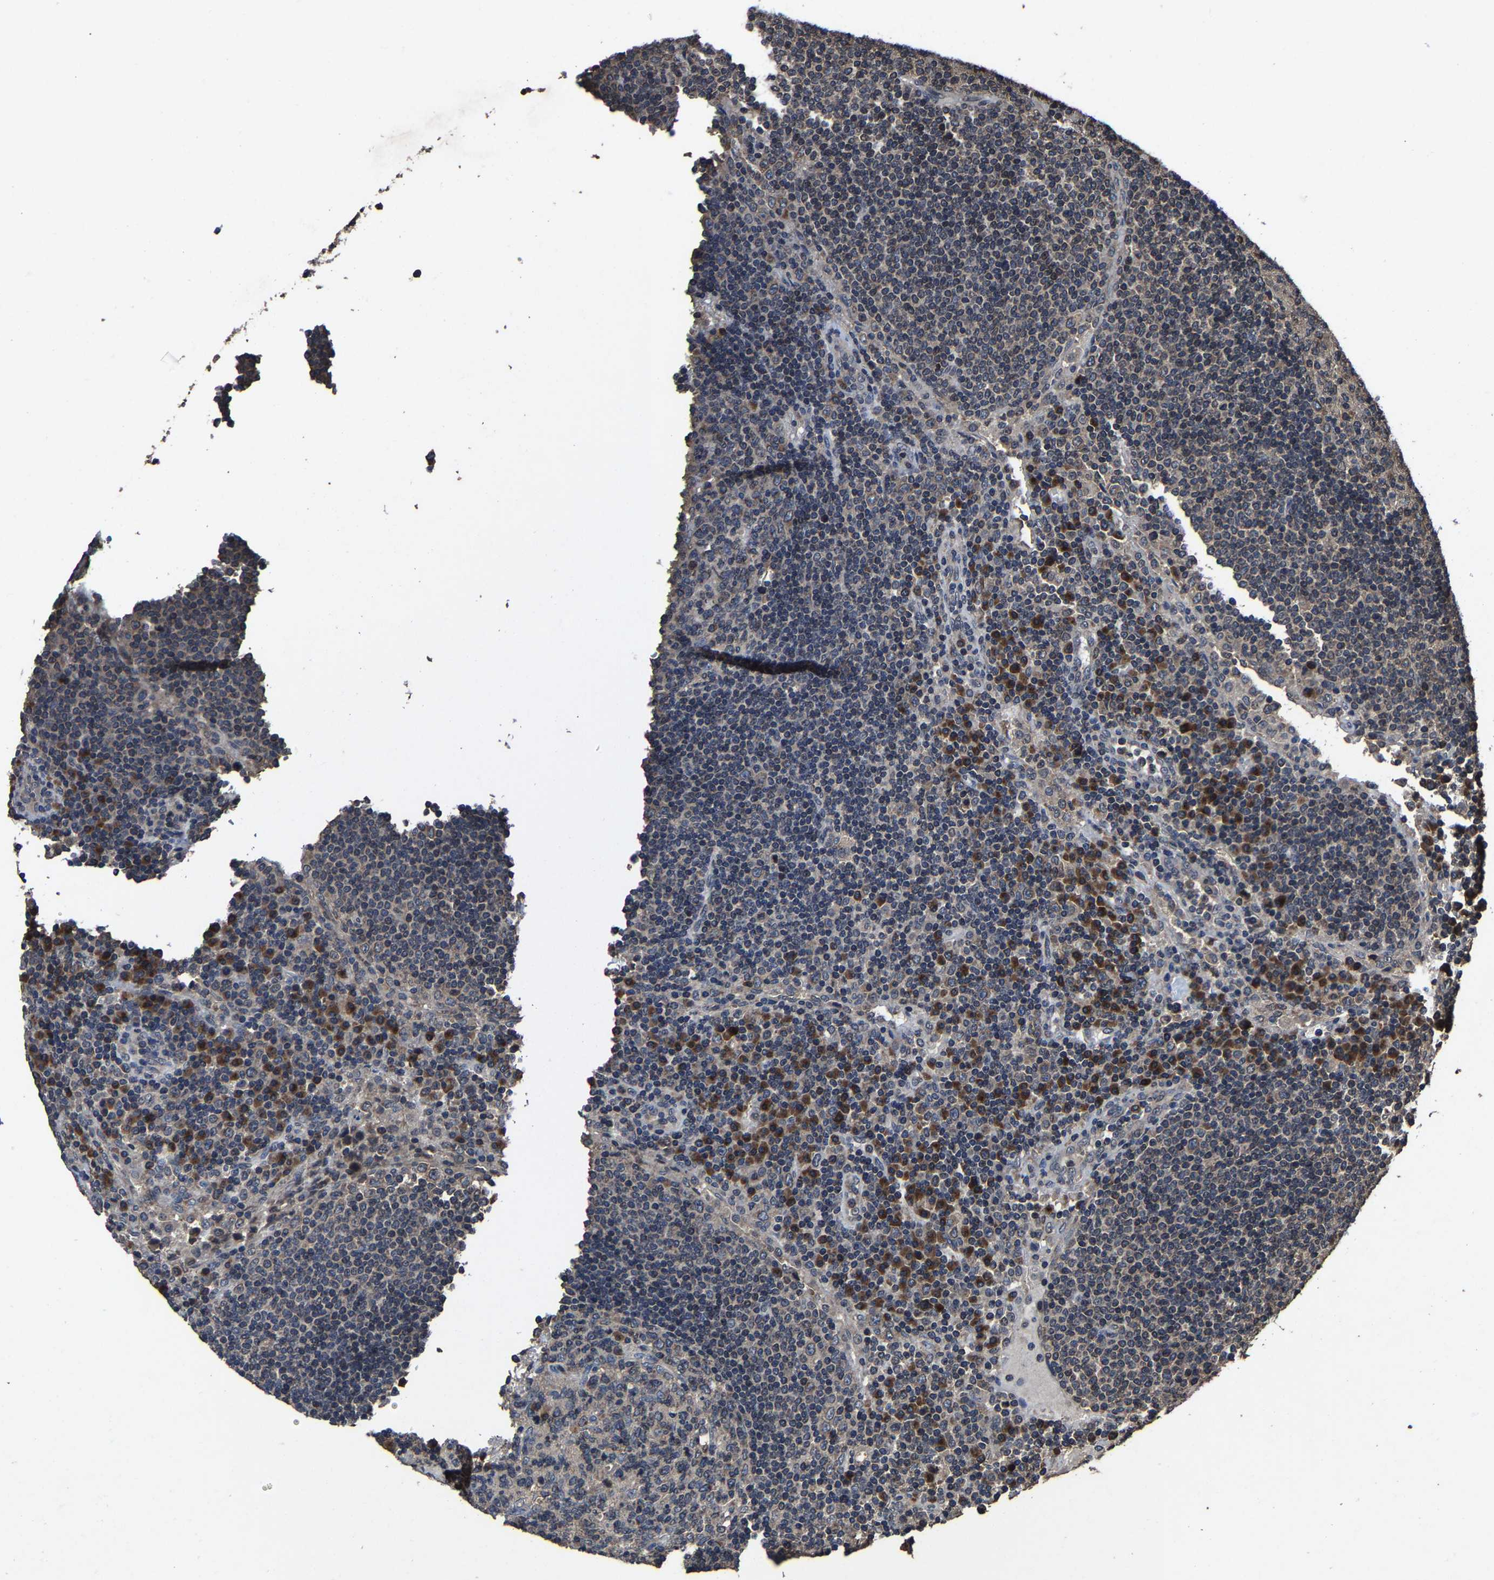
{"staining": {"intensity": "negative", "quantity": "none", "location": "none"}, "tissue": "lymph node", "cell_type": "Germinal center cells", "image_type": "normal", "snomed": [{"axis": "morphology", "description": "Normal tissue, NOS"}, {"axis": "topography", "description": "Lymph node"}], "caption": "A histopathology image of lymph node stained for a protein exhibits no brown staining in germinal center cells. (DAB (3,3'-diaminobenzidine) immunohistochemistry (IHC) with hematoxylin counter stain).", "gene": "EBAG9", "patient": {"sex": "female", "age": 53}}